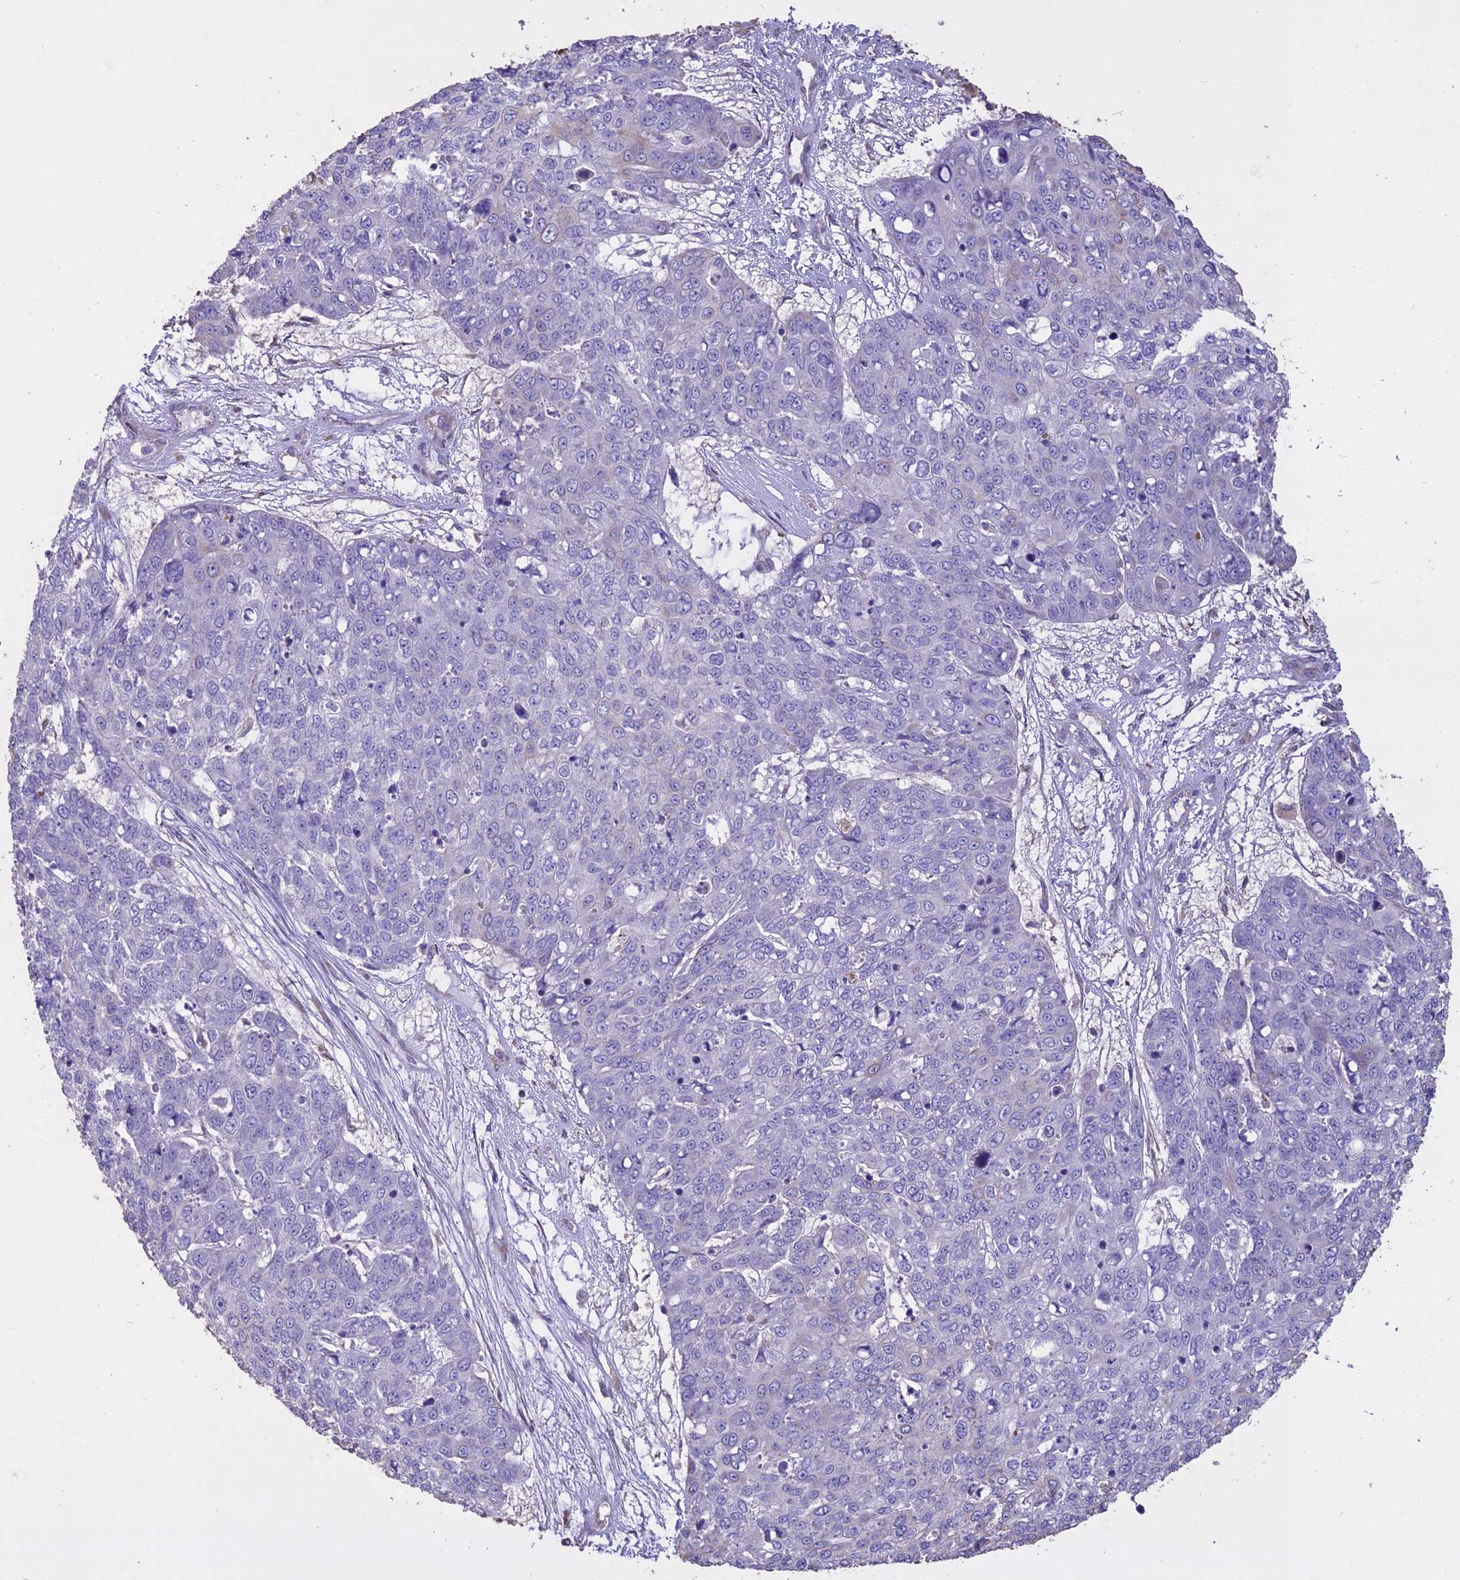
{"staining": {"intensity": "negative", "quantity": "none", "location": "none"}, "tissue": "skin cancer", "cell_type": "Tumor cells", "image_type": "cancer", "snomed": [{"axis": "morphology", "description": "Squamous cell carcinoma, NOS"}, {"axis": "topography", "description": "Skin"}], "caption": "Tumor cells show no significant protein staining in squamous cell carcinoma (skin). Brightfield microscopy of immunohistochemistry (IHC) stained with DAB (brown) and hematoxylin (blue), captured at high magnification.", "gene": "CCDC148", "patient": {"sex": "male", "age": 71}}